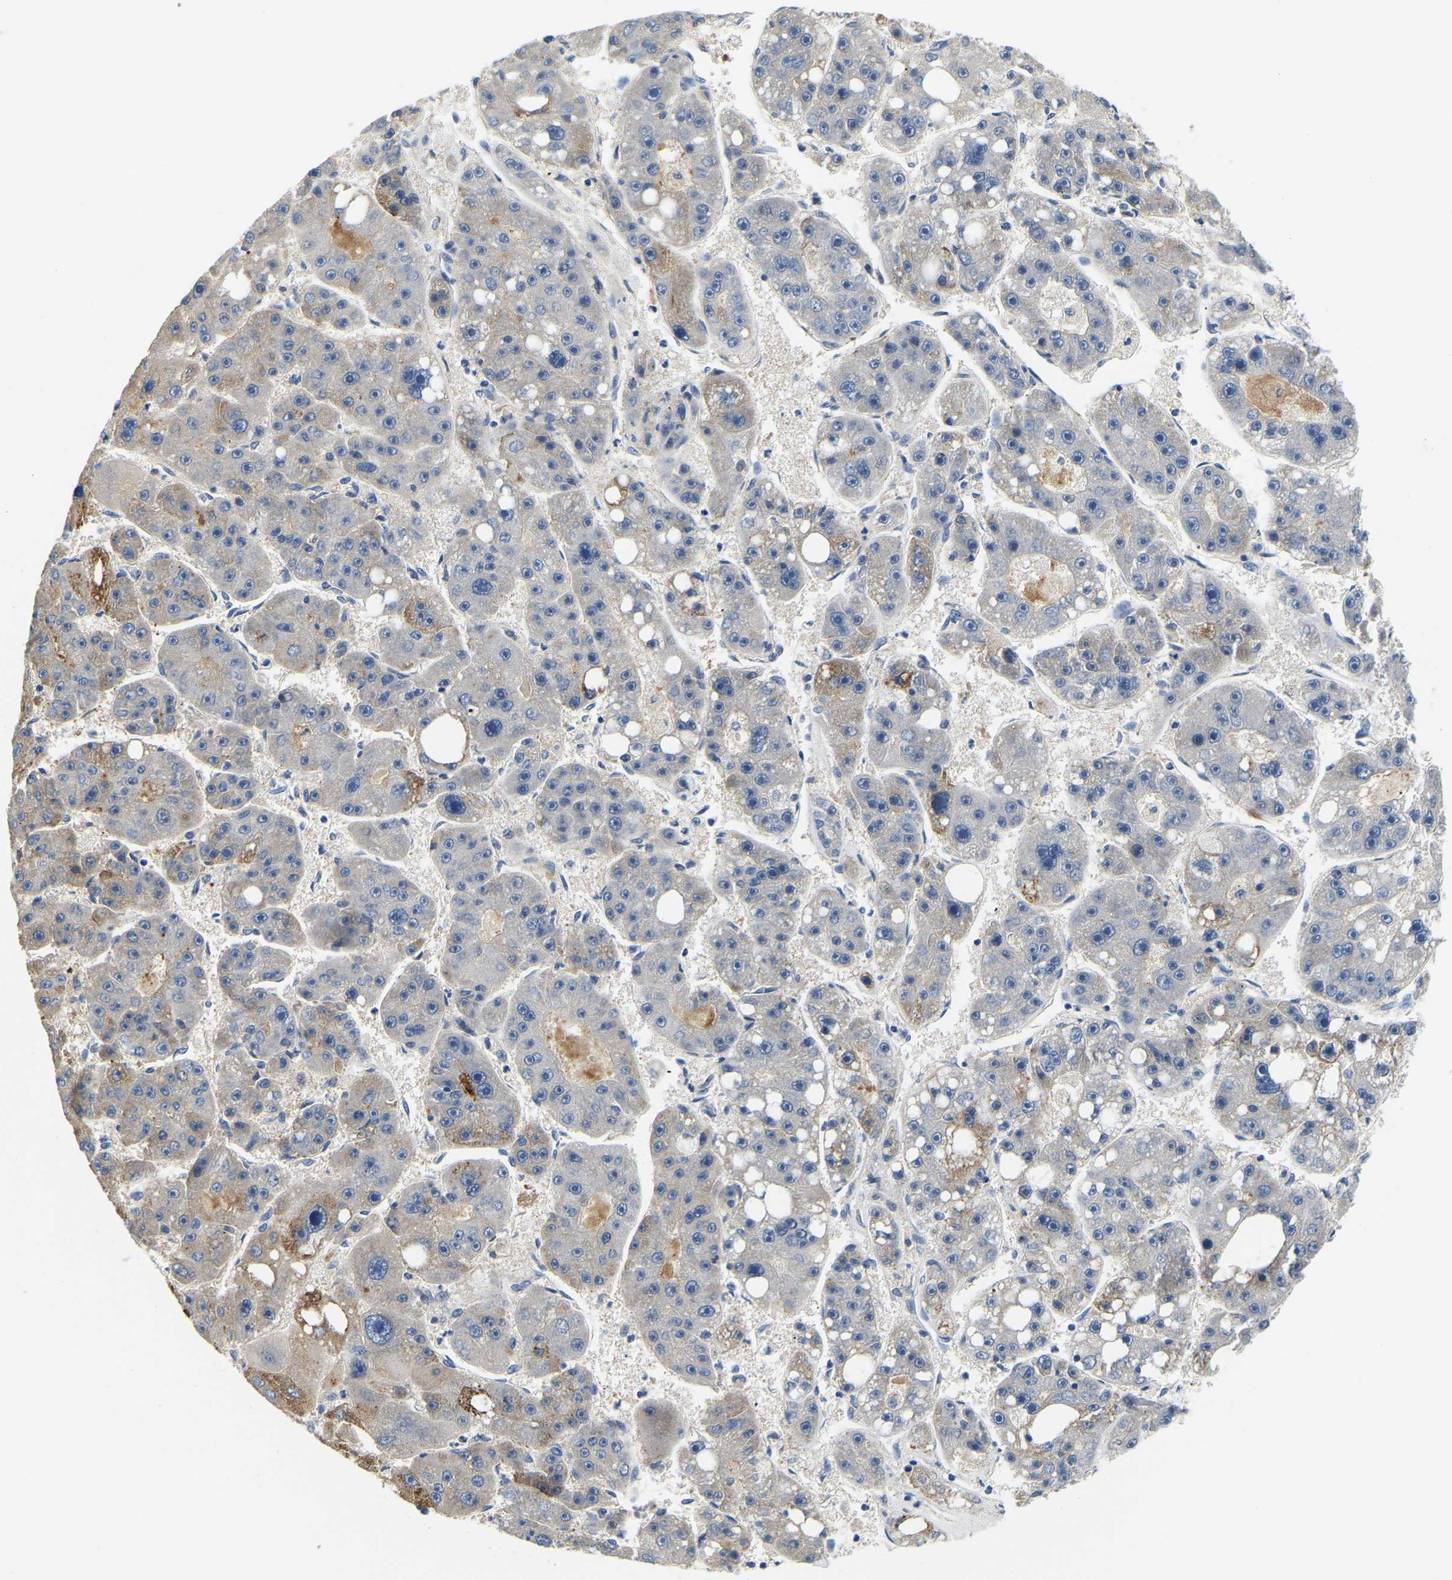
{"staining": {"intensity": "weak", "quantity": "<25%", "location": "cytoplasmic/membranous"}, "tissue": "liver cancer", "cell_type": "Tumor cells", "image_type": "cancer", "snomed": [{"axis": "morphology", "description": "Carcinoma, Hepatocellular, NOS"}, {"axis": "topography", "description": "Liver"}], "caption": "There is no significant expression in tumor cells of liver cancer (hepatocellular carcinoma). (DAB (3,3'-diaminobenzidine) immunohistochemistry visualized using brightfield microscopy, high magnification).", "gene": "LIAS", "patient": {"sex": "female", "age": 61}}